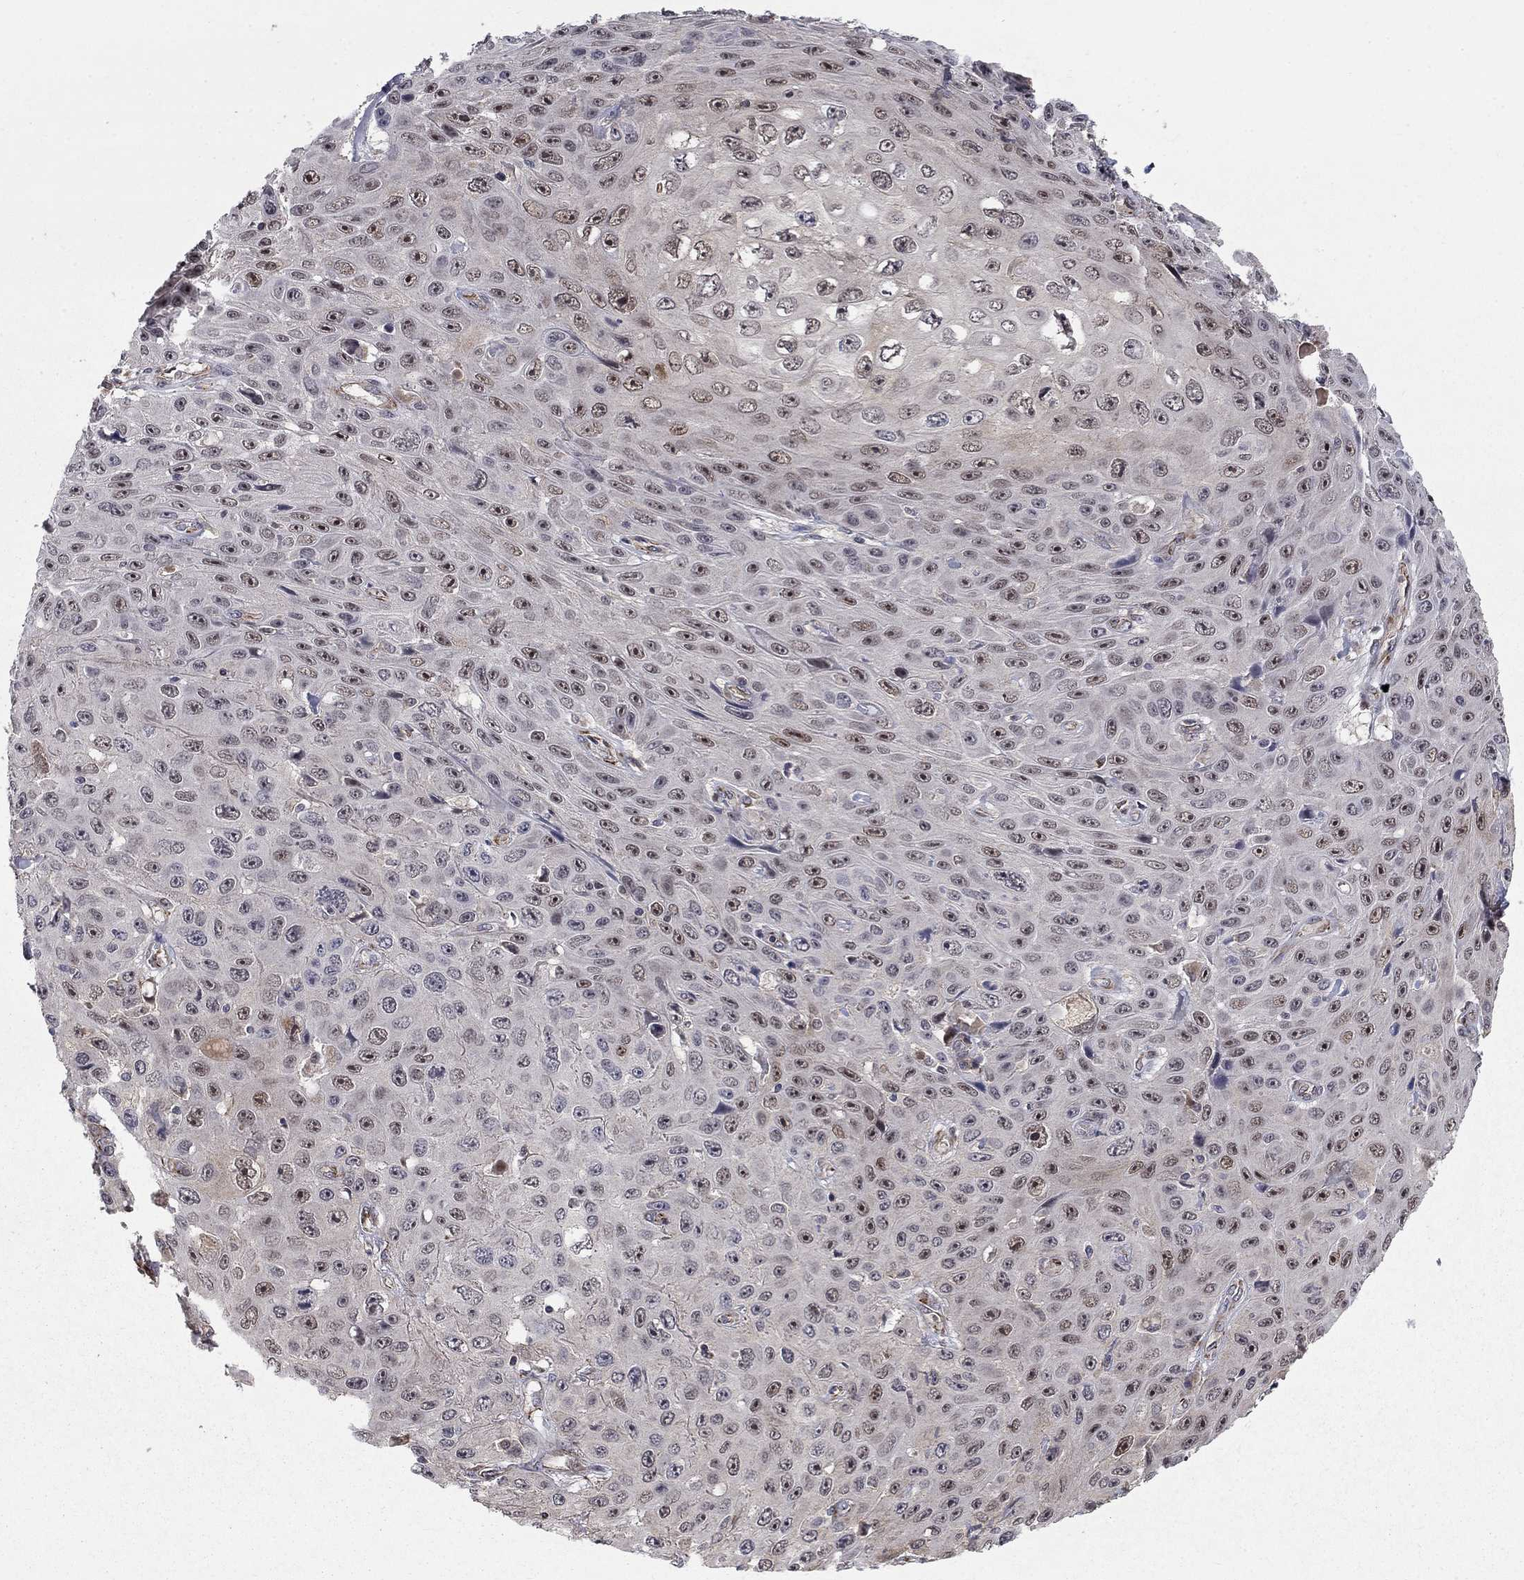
{"staining": {"intensity": "moderate", "quantity": "25%-75%", "location": "nuclear"}, "tissue": "skin cancer", "cell_type": "Tumor cells", "image_type": "cancer", "snomed": [{"axis": "morphology", "description": "Squamous cell carcinoma, NOS"}, {"axis": "topography", "description": "Skin"}], "caption": "Immunohistochemistry photomicrograph of human skin cancer stained for a protein (brown), which displays medium levels of moderate nuclear expression in about 25%-75% of tumor cells.", "gene": "MSRA", "patient": {"sex": "male", "age": 82}}